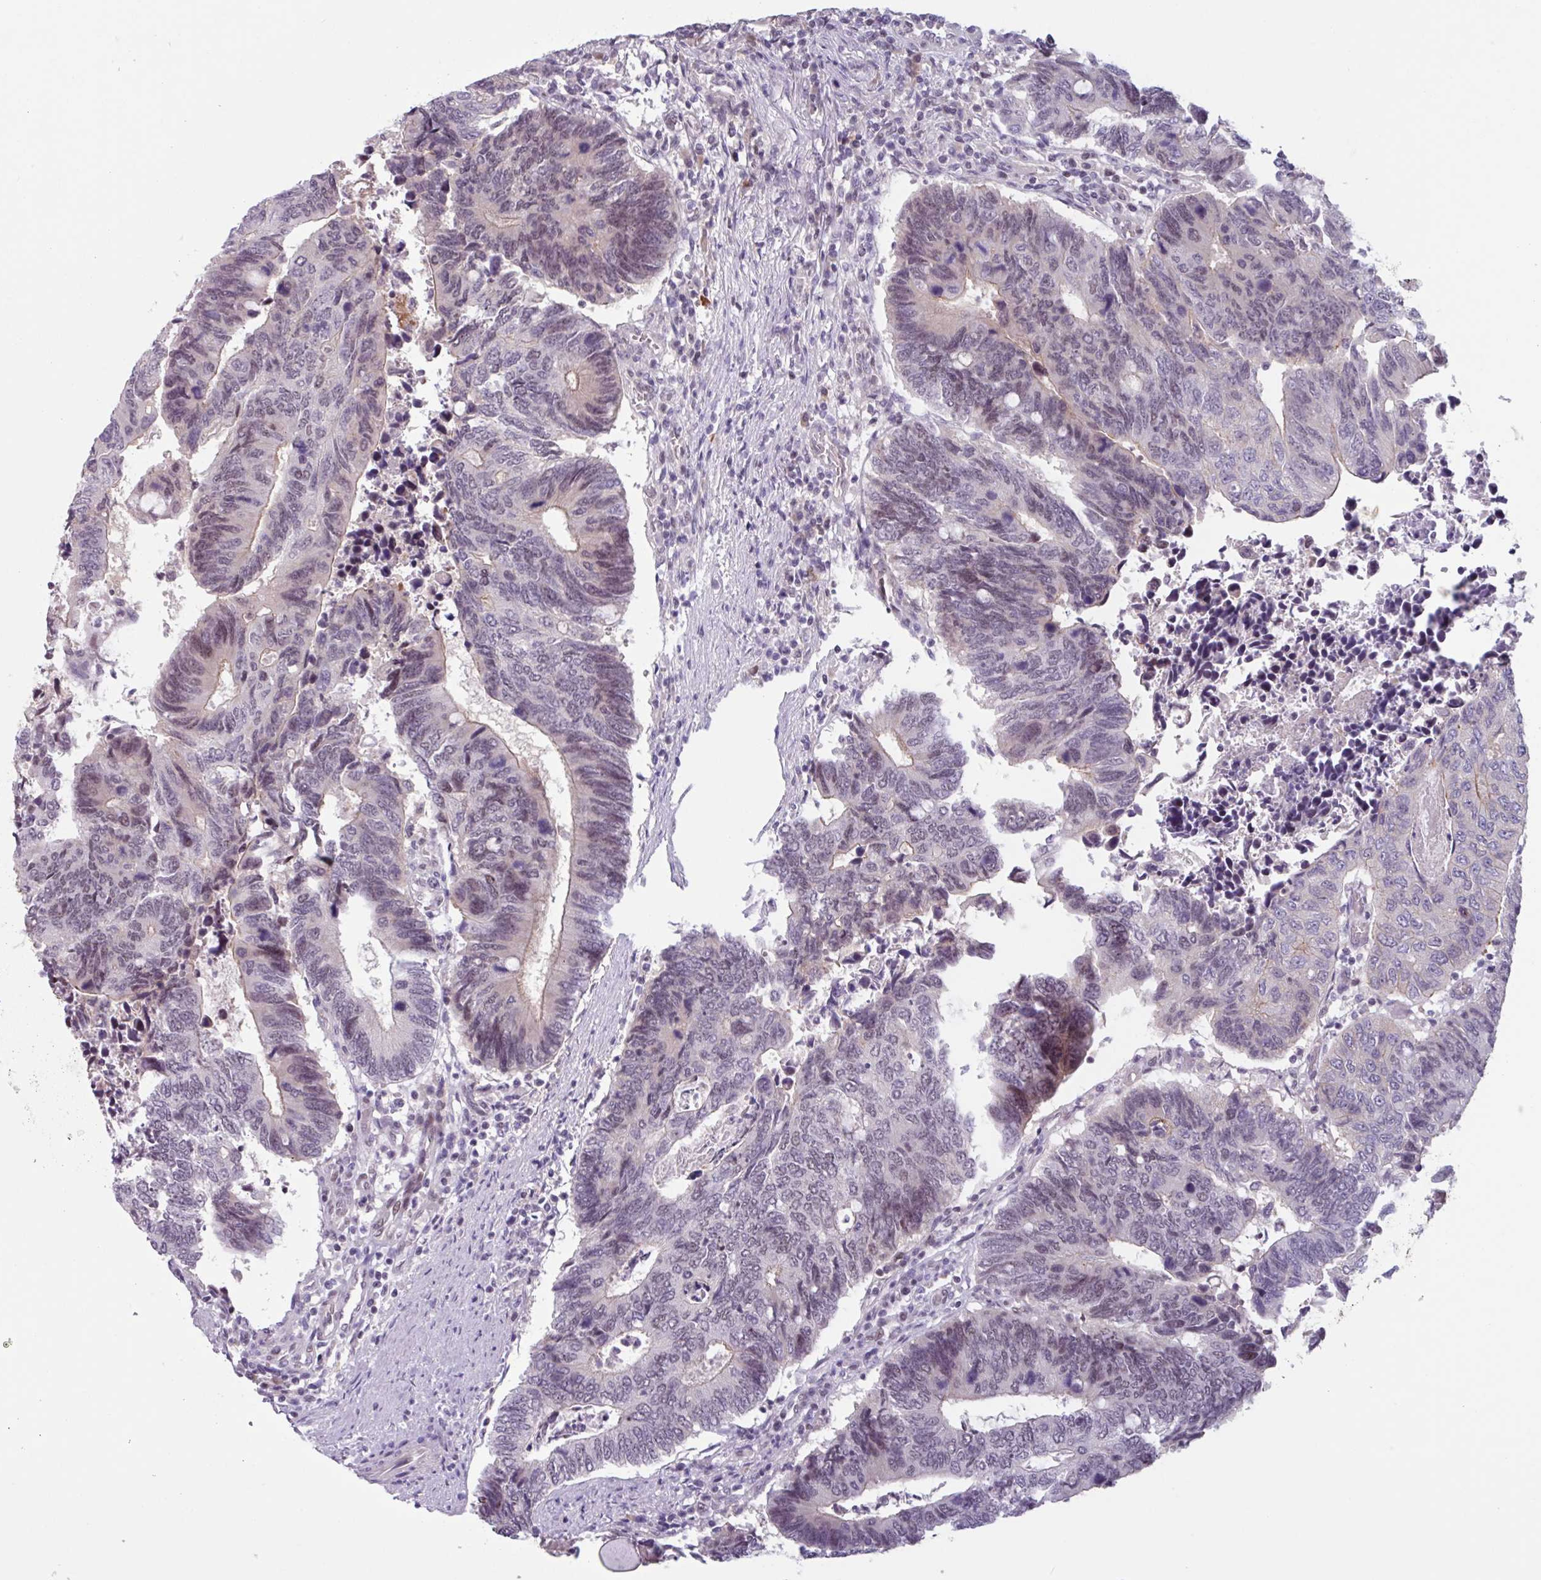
{"staining": {"intensity": "weak", "quantity": "<25%", "location": "cytoplasmic/membranous"}, "tissue": "colorectal cancer", "cell_type": "Tumor cells", "image_type": "cancer", "snomed": [{"axis": "morphology", "description": "Adenocarcinoma, NOS"}, {"axis": "topography", "description": "Colon"}], "caption": "The image shows no staining of tumor cells in colorectal cancer.", "gene": "ZNF575", "patient": {"sex": "male", "age": 87}}